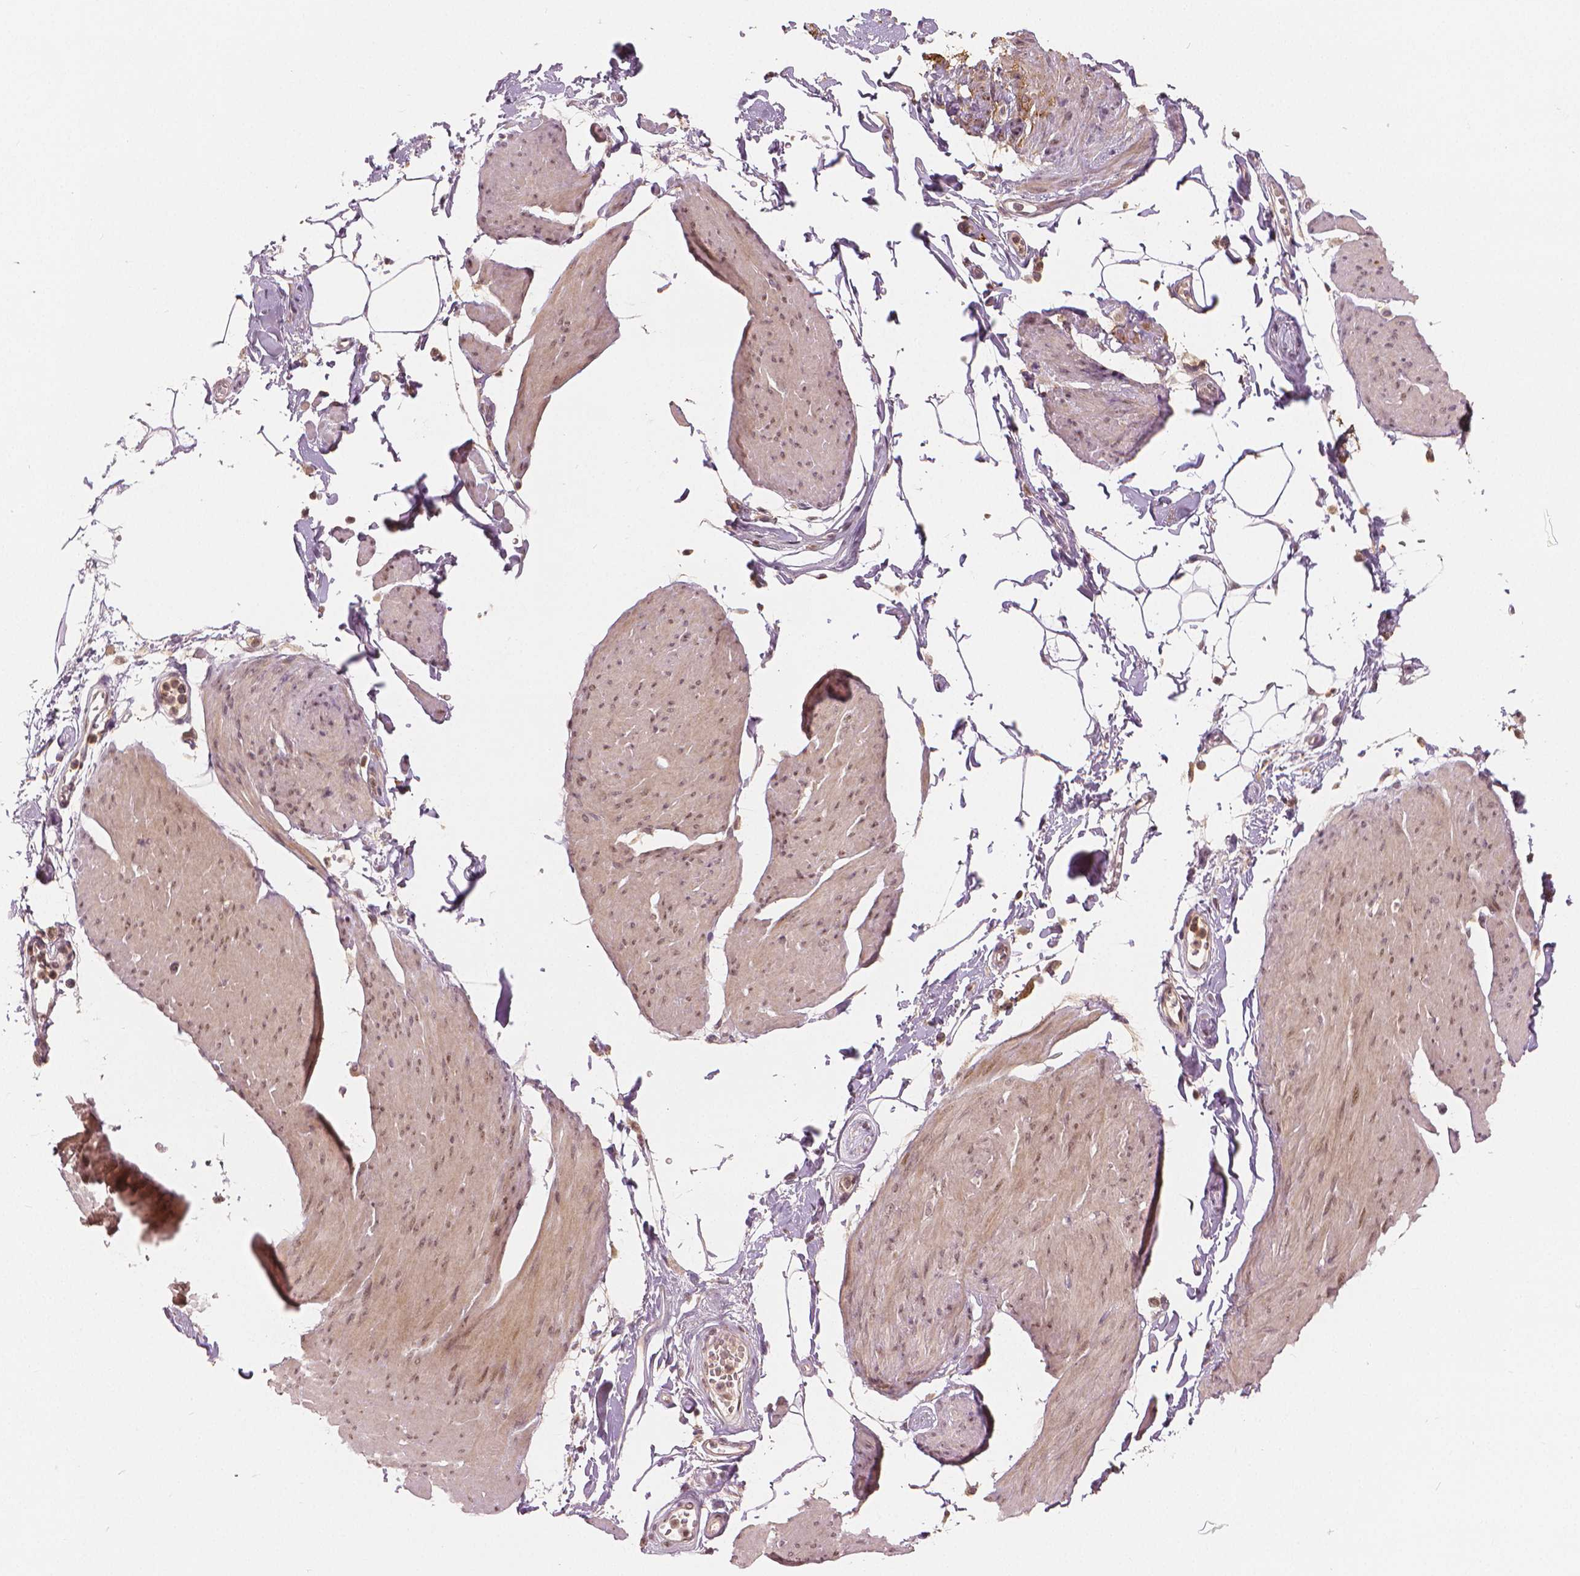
{"staining": {"intensity": "weak", "quantity": "<25%", "location": "nuclear"}, "tissue": "smooth muscle", "cell_type": "Smooth muscle cells", "image_type": "normal", "snomed": [{"axis": "morphology", "description": "Normal tissue, NOS"}, {"axis": "topography", "description": "Adipose tissue"}, {"axis": "topography", "description": "Smooth muscle"}, {"axis": "topography", "description": "Peripheral nerve tissue"}], "caption": "IHC image of normal smooth muscle: smooth muscle stained with DAB (3,3'-diaminobenzidine) displays no significant protein staining in smooth muscle cells.", "gene": "NSD2", "patient": {"sex": "male", "age": 83}}